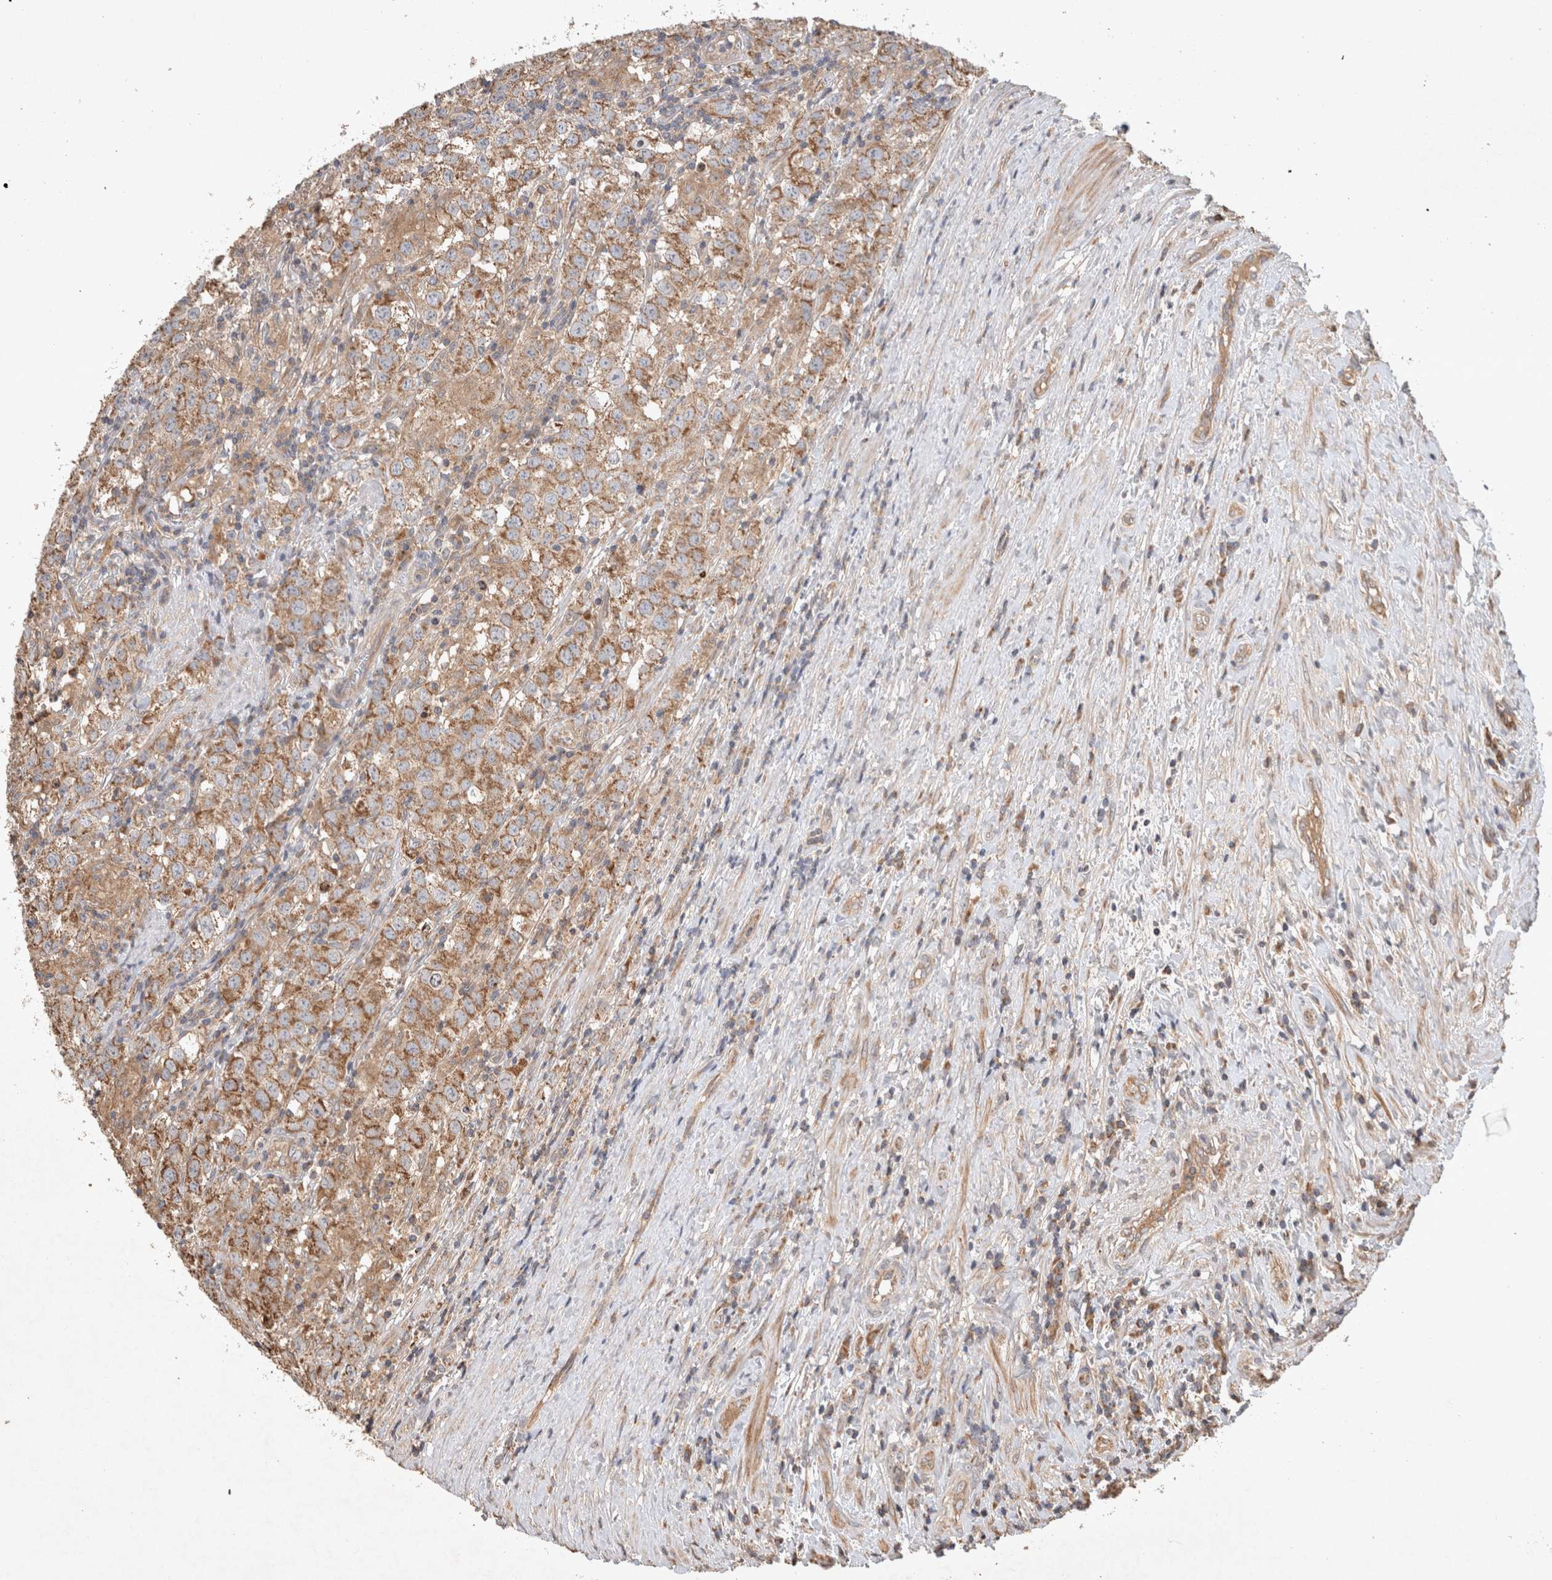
{"staining": {"intensity": "moderate", "quantity": ">75%", "location": "cytoplasmic/membranous"}, "tissue": "testis cancer", "cell_type": "Tumor cells", "image_type": "cancer", "snomed": [{"axis": "morphology", "description": "Seminoma, NOS"}, {"axis": "morphology", "description": "Carcinoma, Embryonal, NOS"}, {"axis": "topography", "description": "Testis"}], "caption": "An image of human testis cancer (embryonal carcinoma) stained for a protein exhibits moderate cytoplasmic/membranous brown staining in tumor cells.", "gene": "SERAC1", "patient": {"sex": "male", "age": 43}}